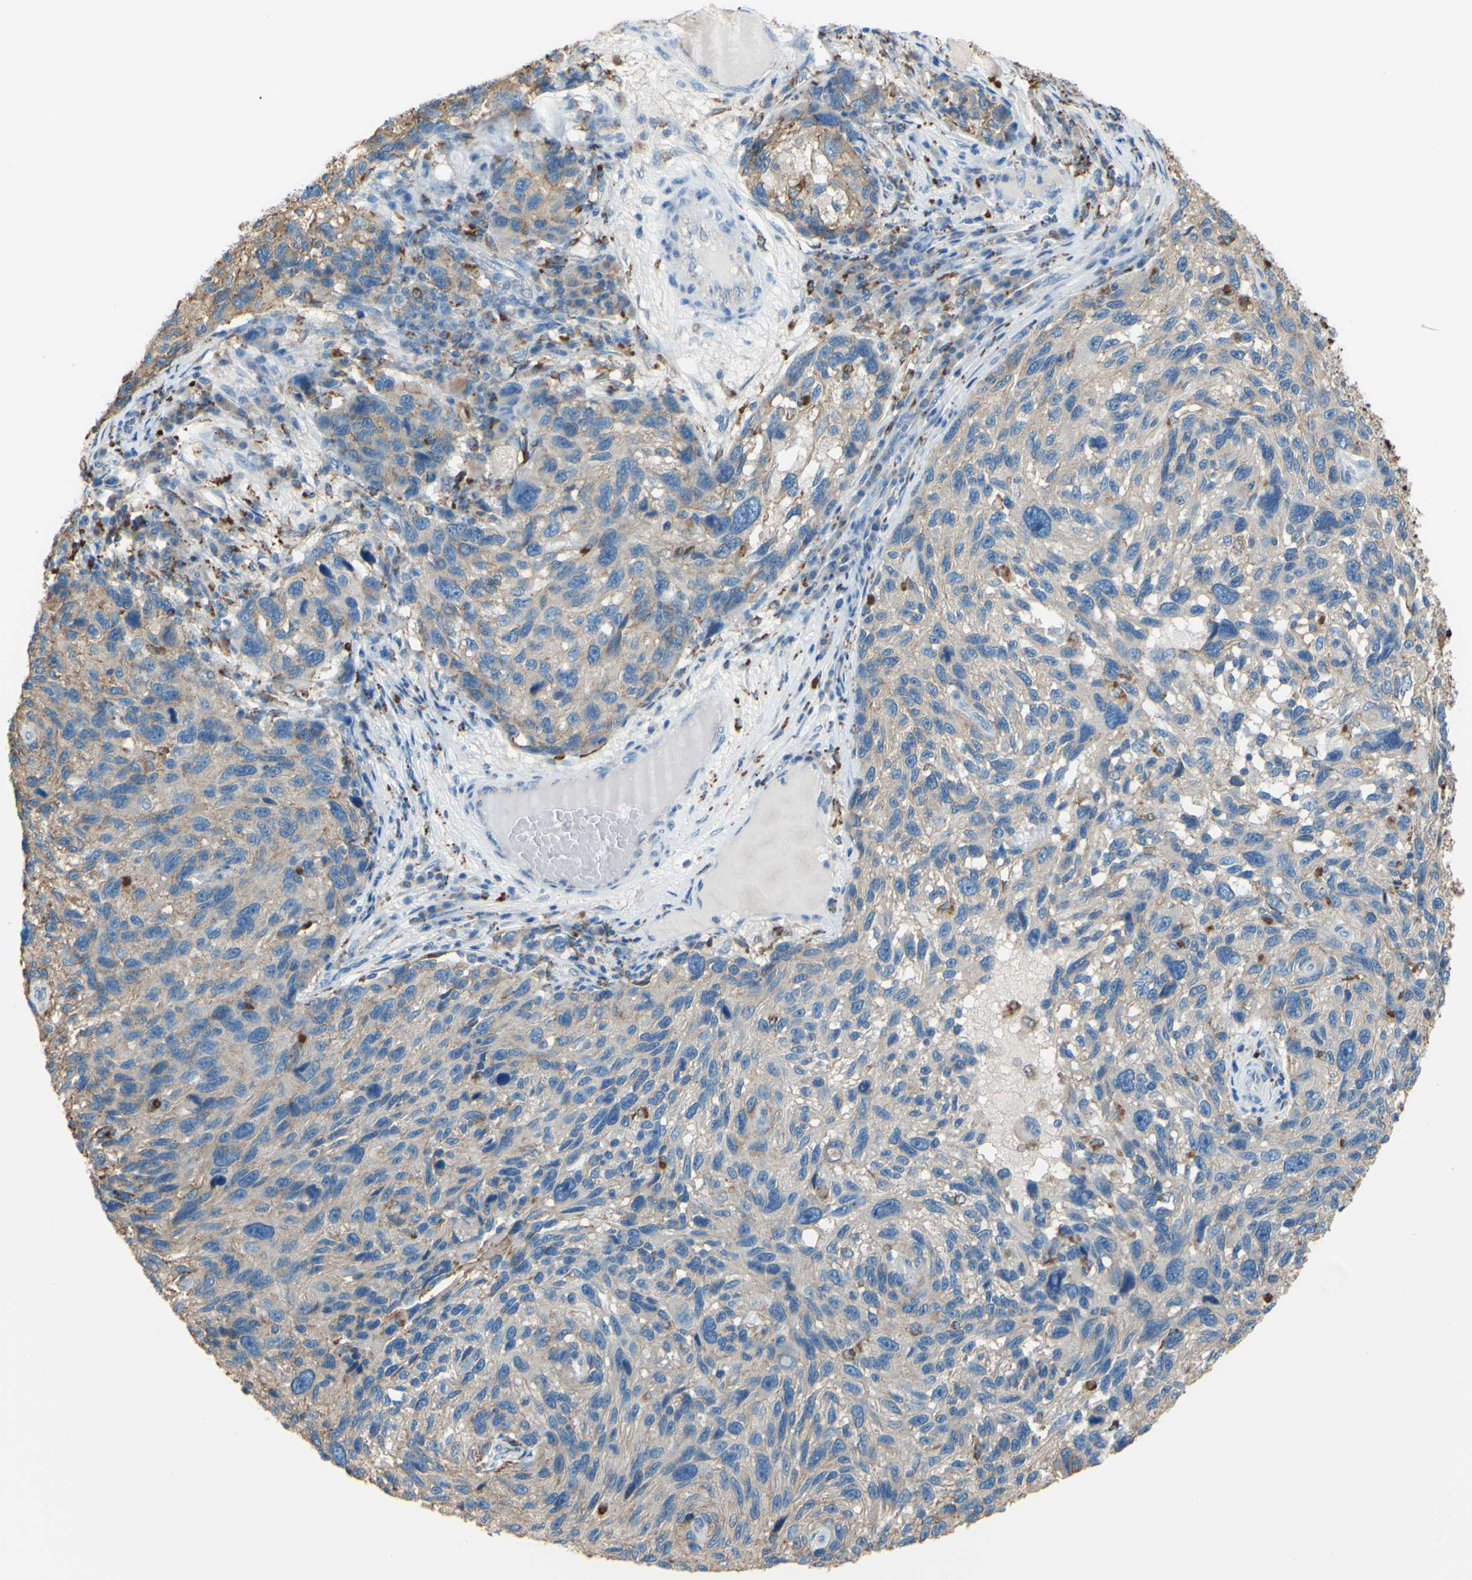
{"staining": {"intensity": "weak", "quantity": ">75%", "location": "cytoplasmic/membranous"}, "tissue": "melanoma", "cell_type": "Tumor cells", "image_type": "cancer", "snomed": [{"axis": "morphology", "description": "Malignant melanoma, NOS"}, {"axis": "topography", "description": "Skin"}], "caption": "Immunohistochemistry (IHC) of human melanoma displays low levels of weak cytoplasmic/membranous staining in approximately >75% of tumor cells.", "gene": "CTSD", "patient": {"sex": "male", "age": 53}}